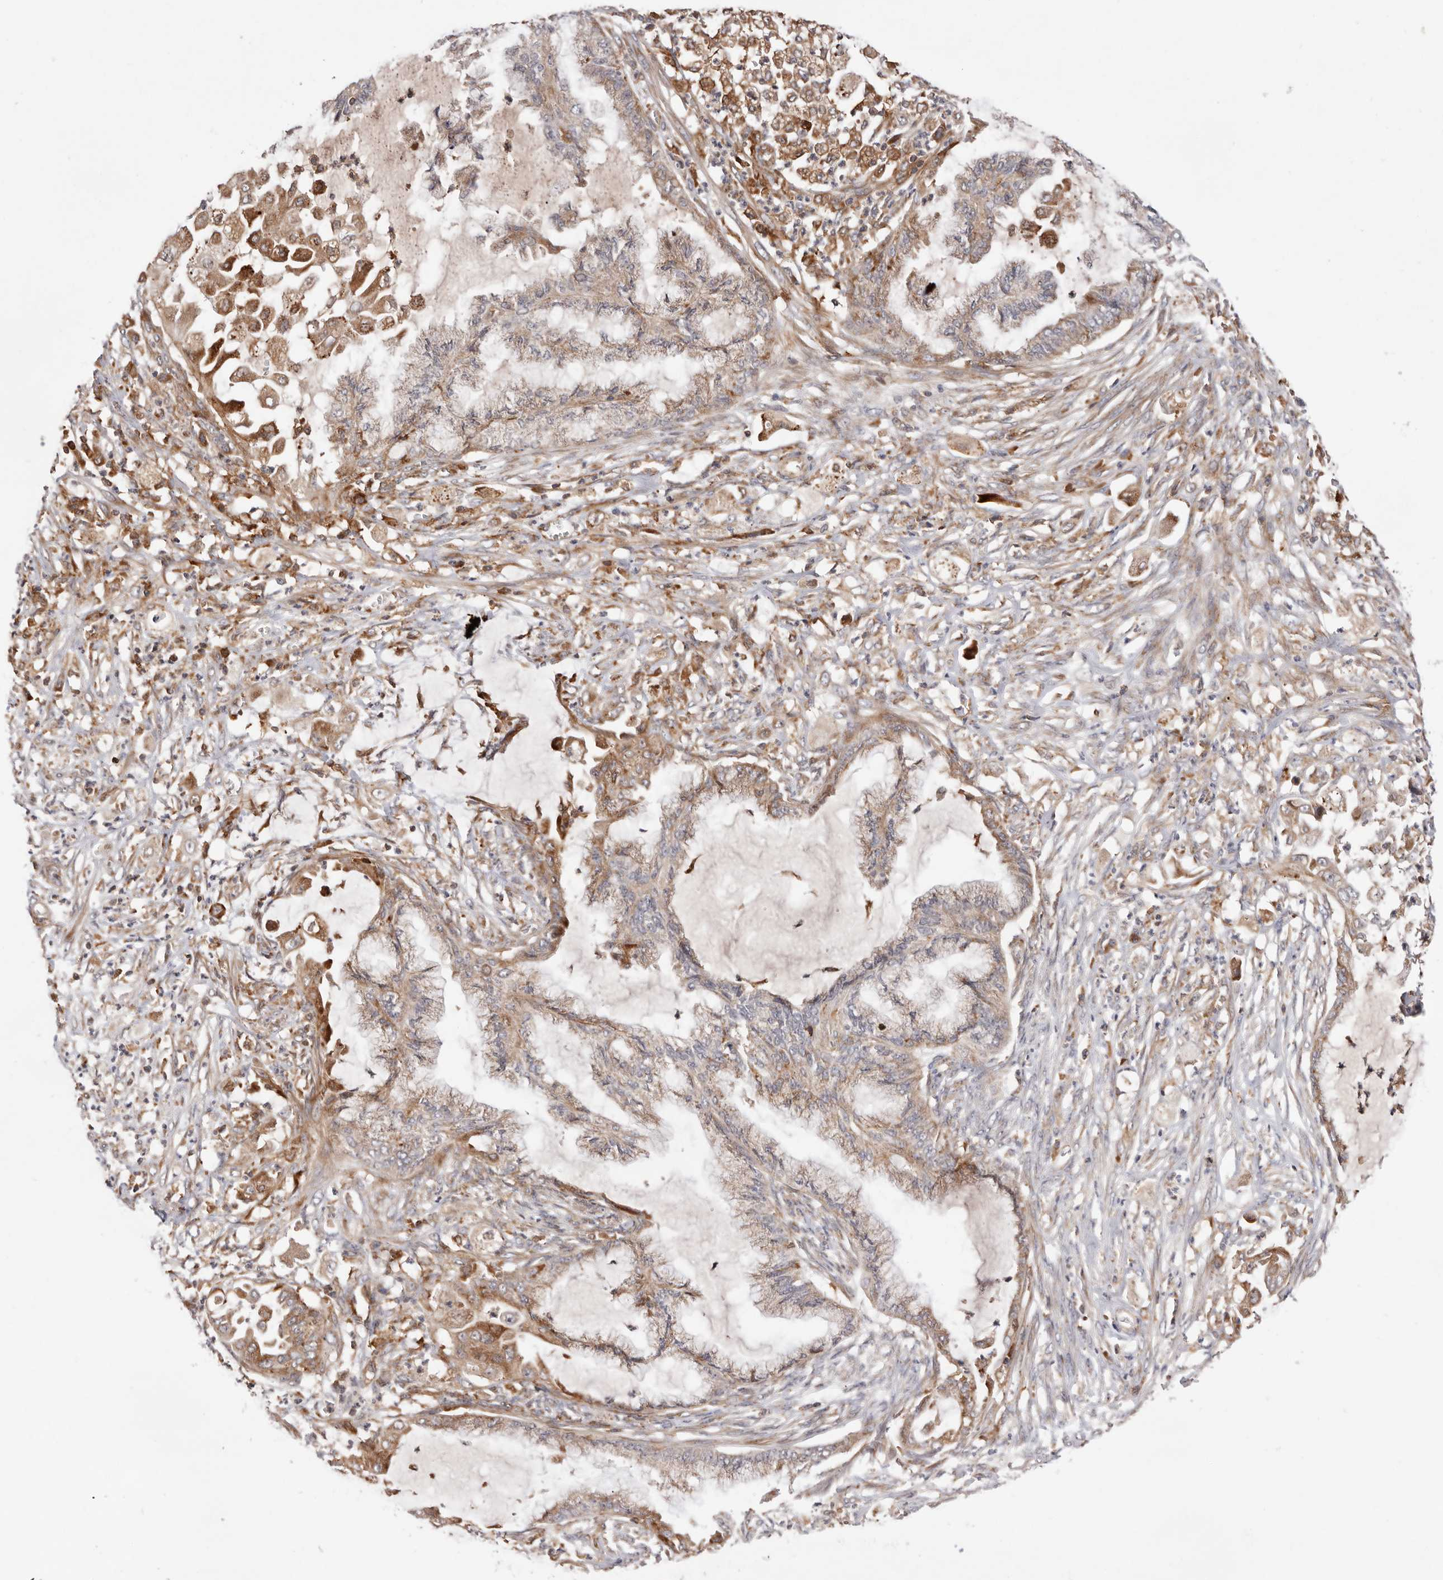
{"staining": {"intensity": "weak", "quantity": ">75%", "location": "cytoplasmic/membranous"}, "tissue": "endometrial cancer", "cell_type": "Tumor cells", "image_type": "cancer", "snomed": [{"axis": "morphology", "description": "Adenocarcinoma, NOS"}, {"axis": "topography", "description": "Endometrium"}], "caption": "High-magnification brightfield microscopy of endometrial adenocarcinoma stained with DAB (brown) and counterstained with hematoxylin (blue). tumor cells exhibit weak cytoplasmic/membranous staining is seen in approximately>75% of cells. (brown staining indicates protein expression, while blue staining denotes nuclei).", "gene": "RNF213", "patient": {"sex": "female", "age": 86}}